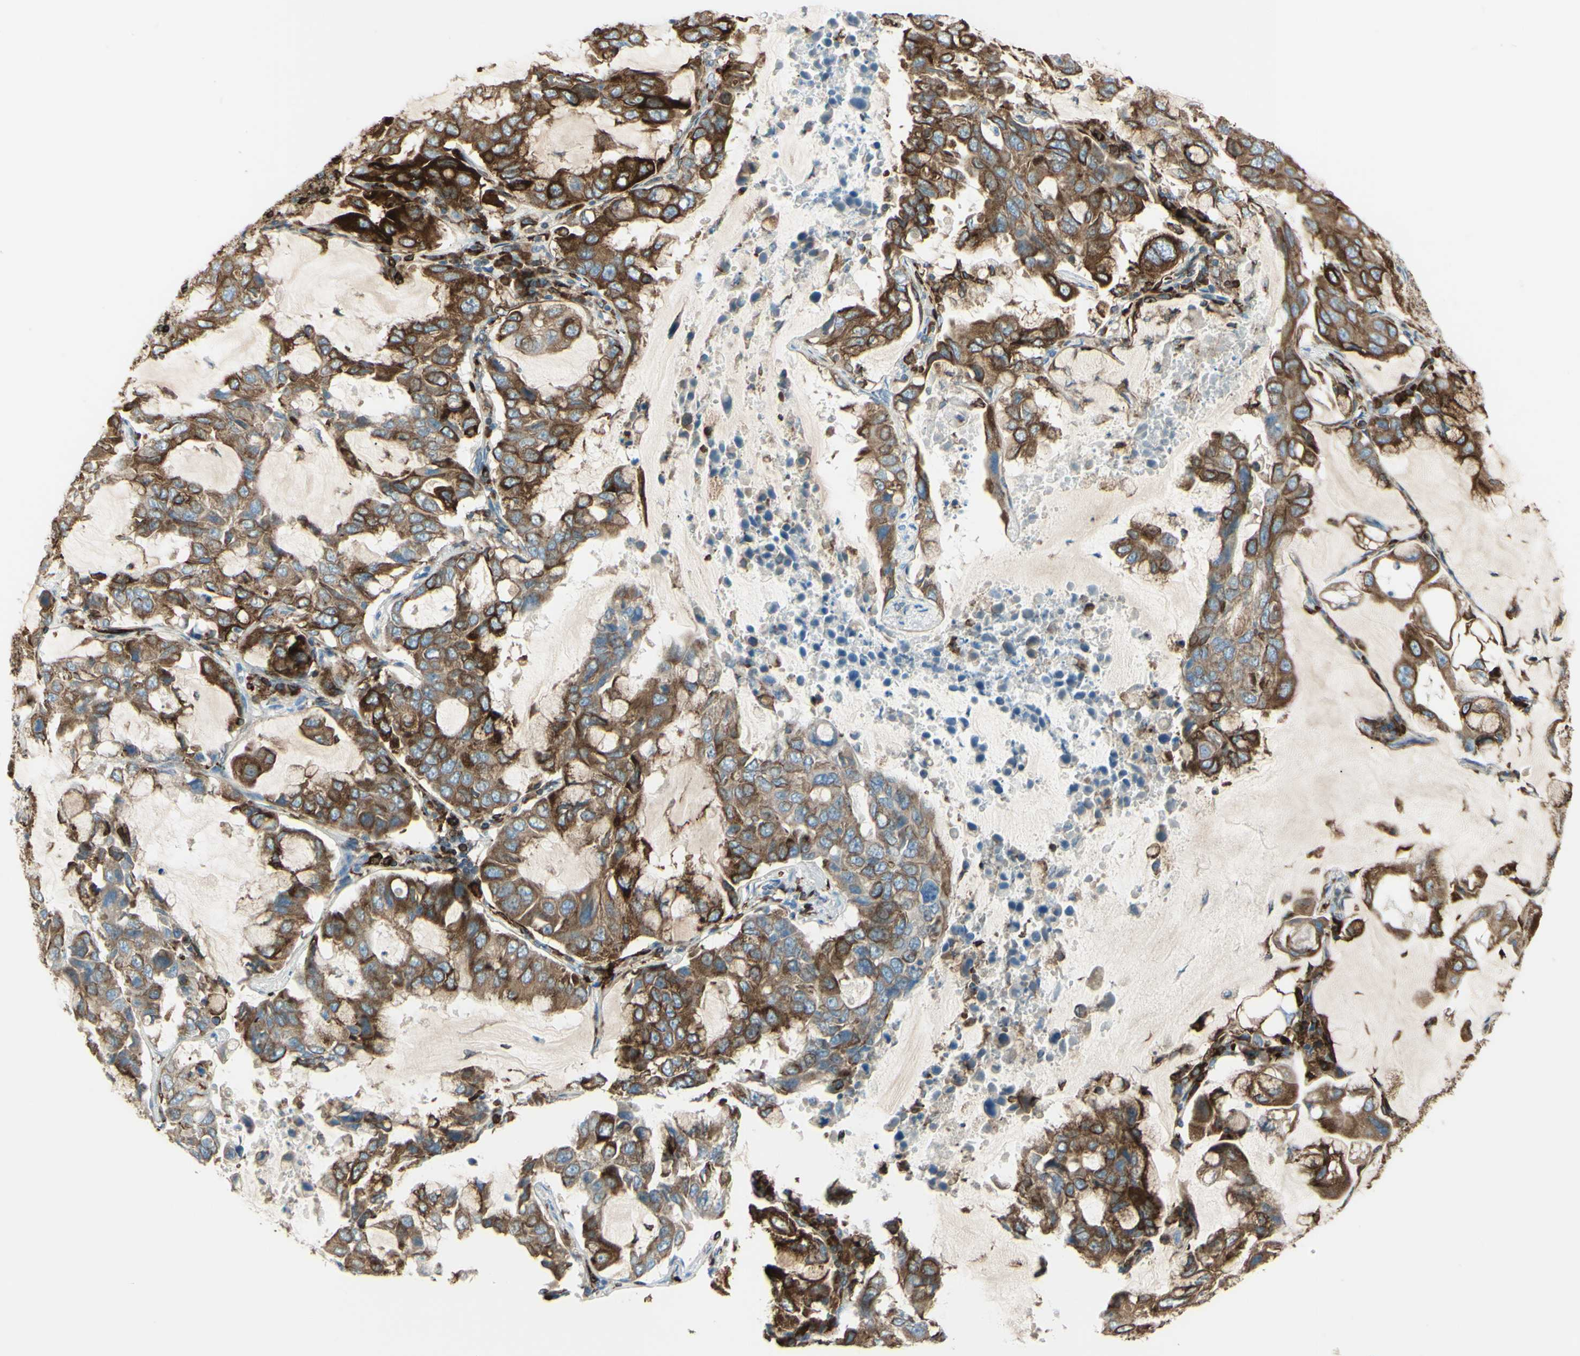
{"staining": {"intensity": "strong", "quantity": ">75%", "location": "cytoplasmic/membranous"}, "tissue": "lung cancer", "cell_type": "Tumor cells", "image_type": "cancer", "snomed": [{"axis": "morphology", "description": "Adenocarcinoma, NOS"}, {"axis": "topography", "description": "Lung"}], "caption": "Human lung cancer (adenocarcinoma) stained with a brown dye demonstrates strong cytoplasmic/membranous positive staining in about >75% of tumor cells.", "gene": "CD74", "patient": {"sex": "male", "age": 64}}